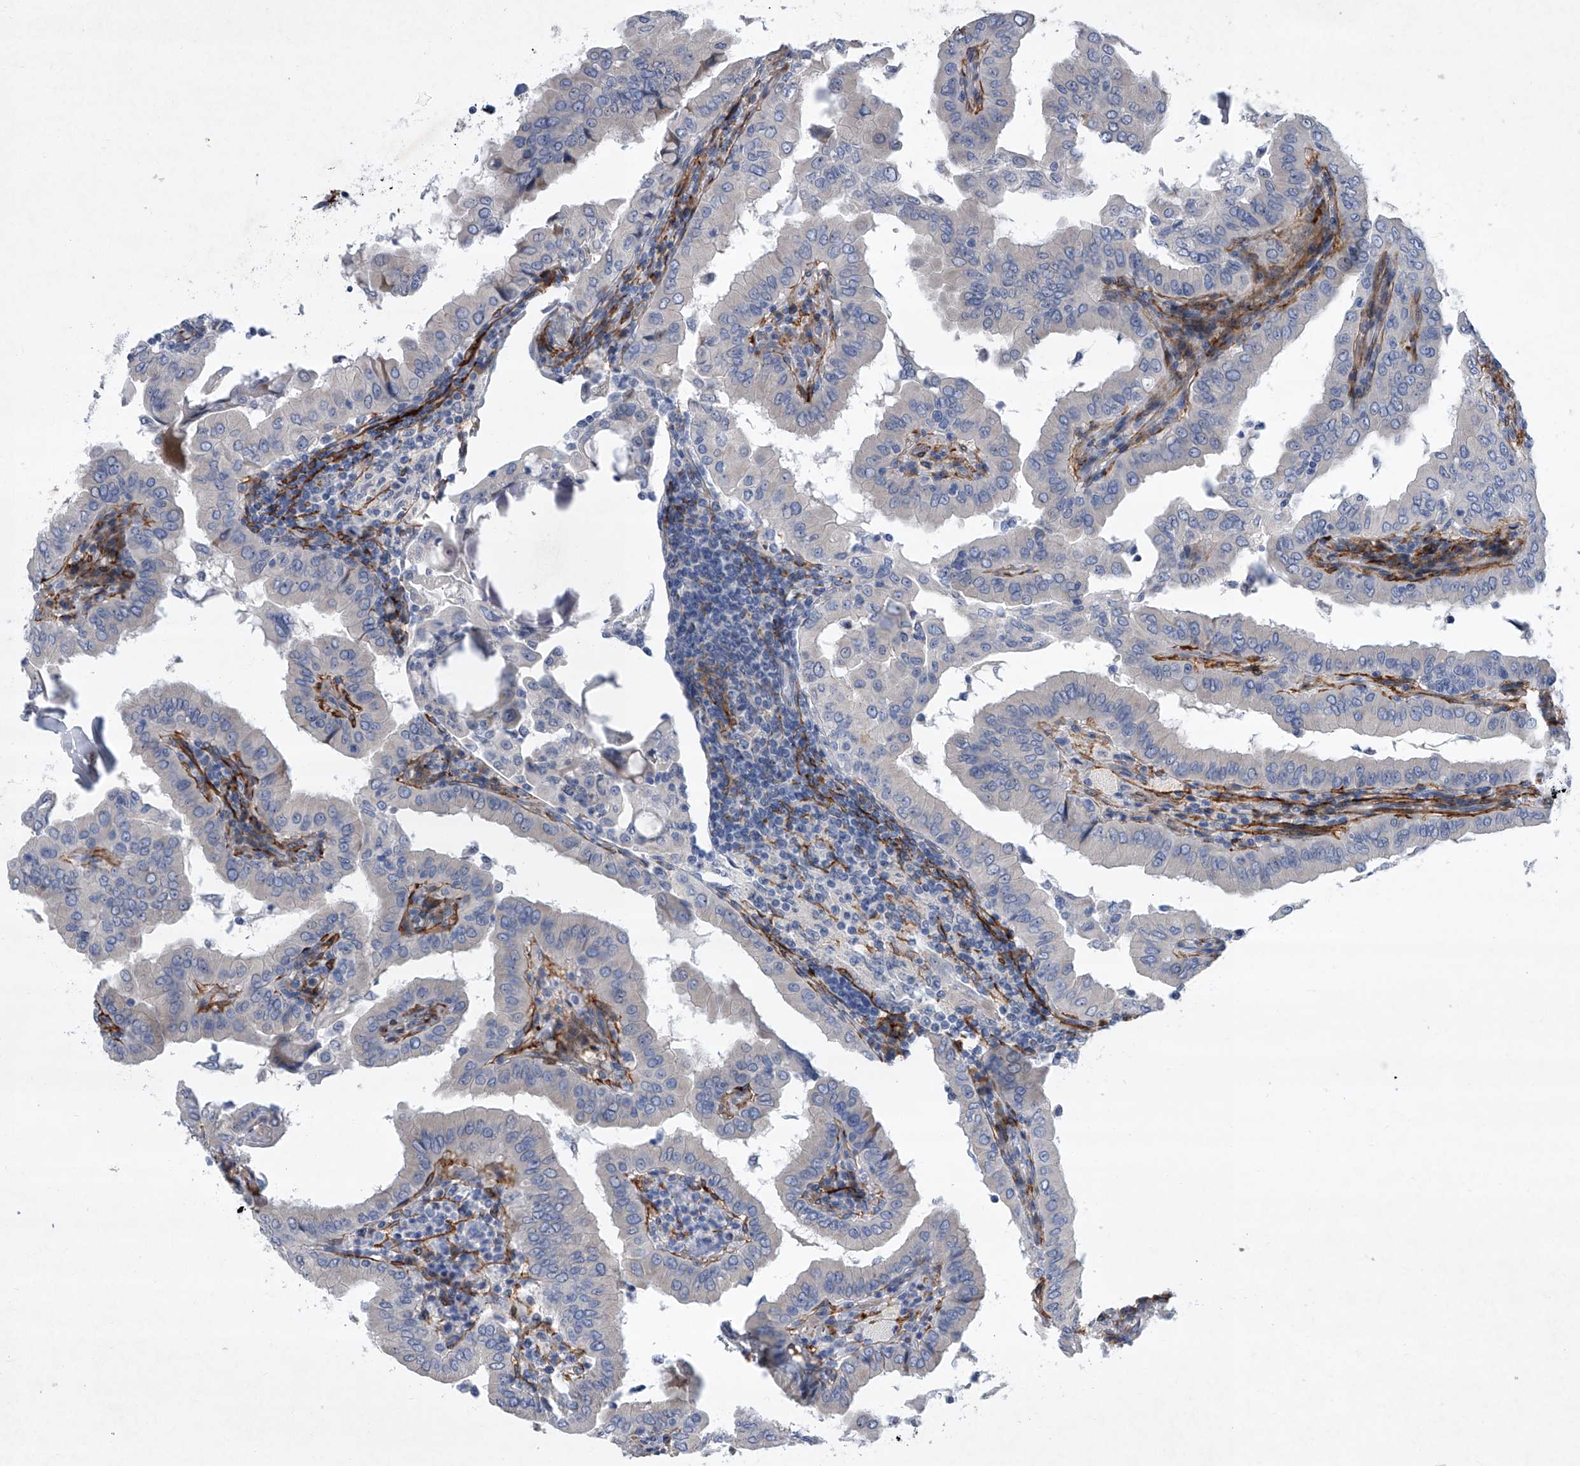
{"staining": {"intensity": "negative", "quantity": "none", "location": "none"}, "tissue": "thyroid cancer", "cell_type": "Tumor cells", "image_type": "cancer", "snomed": [{"axis": "morphology", "description": "Papillary adenocarcinoma, NOS"}, {"axis": "topography", "description": "Thyroid gland"}], "caption": "Photomicrograph shows no significant protein expression in tumor cells of thyroid papillary adenocarcinoma.", "gene": "ALG14", "patient": {"sex": "male", "age": 33}}